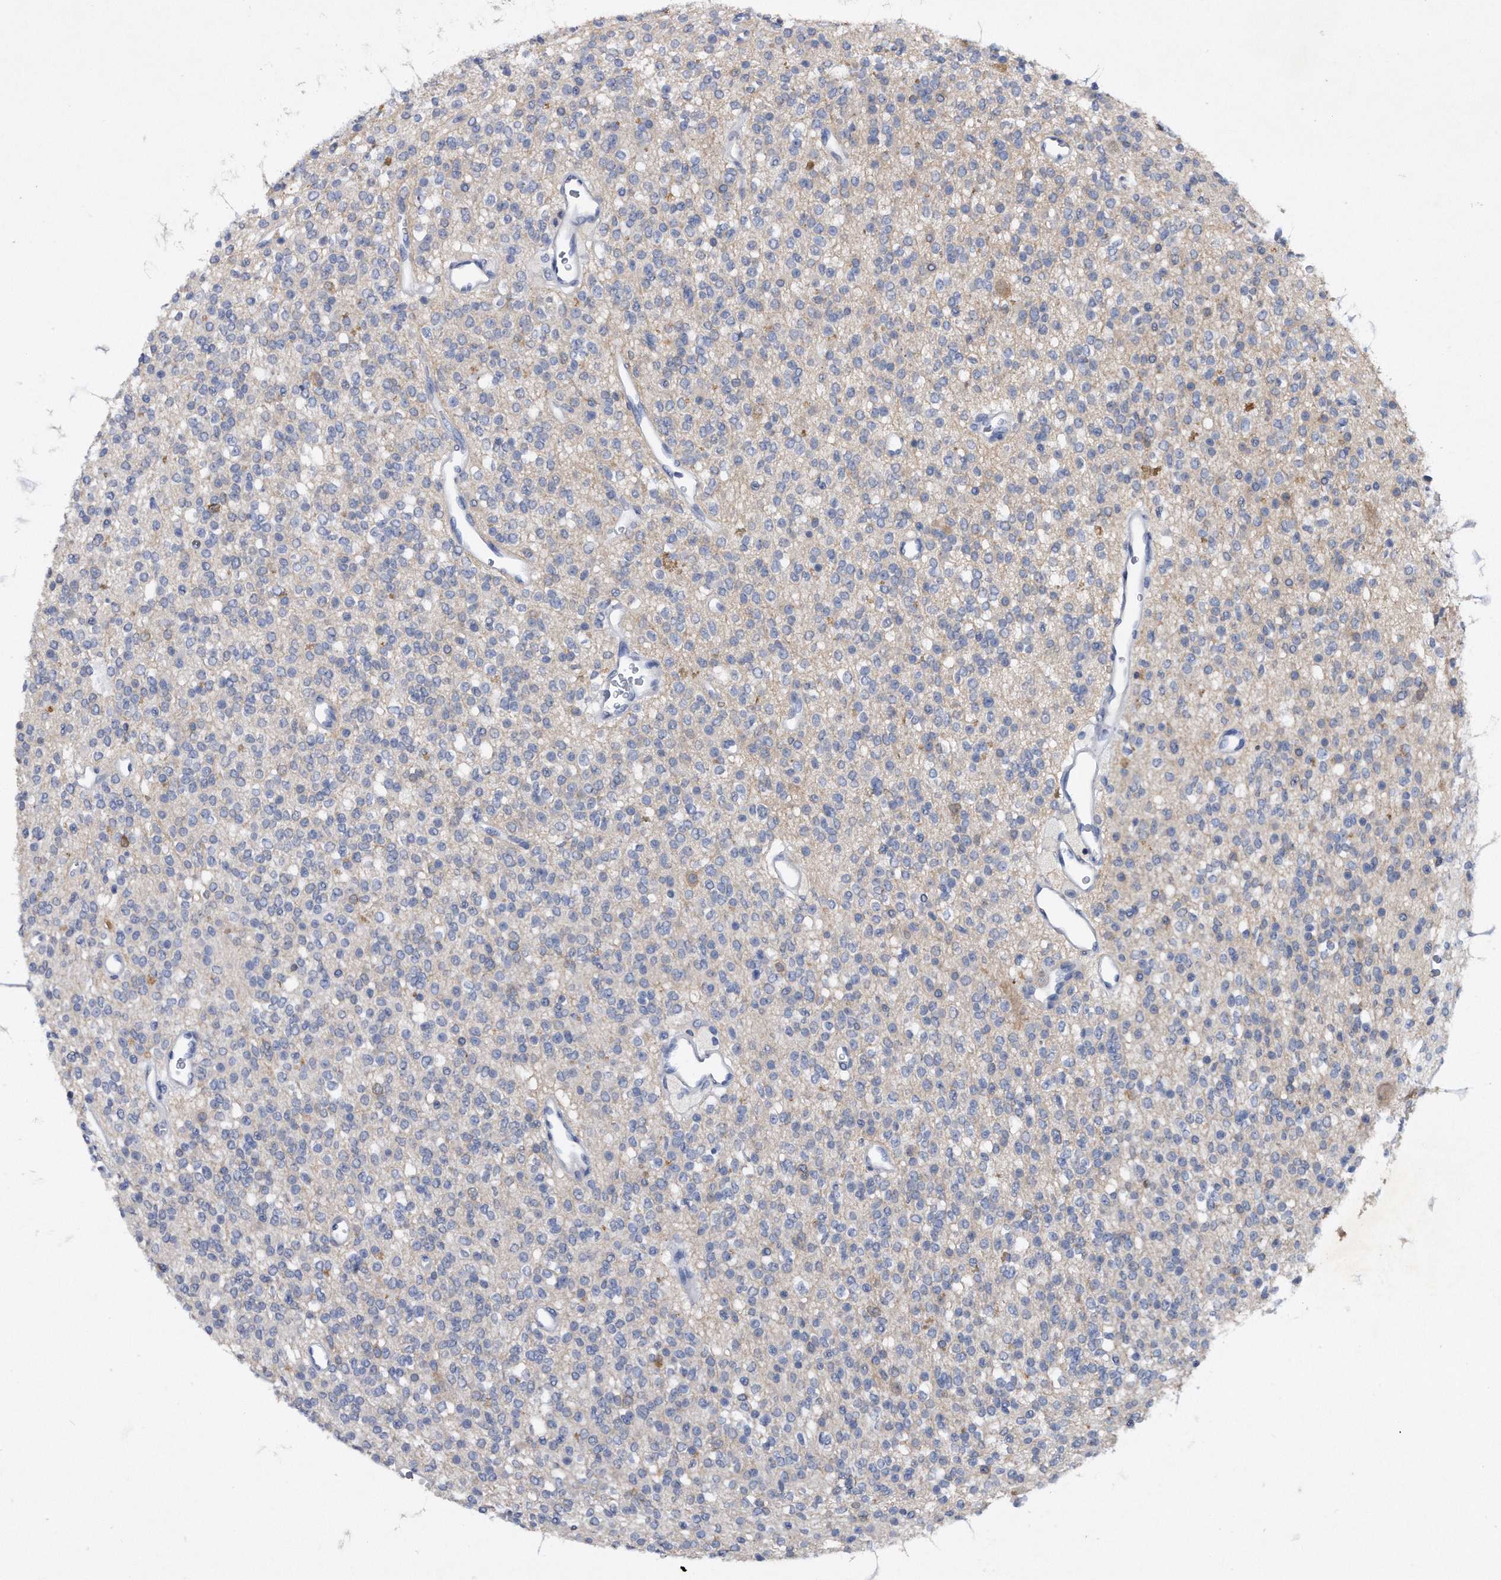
{"staining": {"intensity": "negative", "quantity": "none", "location": "none"}, "tissue": "glioma", "cell_type": "Tumor cells", "image_type": "cancer", "snomed": [{"axis": "morphology", "description": "Glioma, malignant, High grade"}, {"axis": "topography", "description": "Brain"}], "caption": "The histopathology image exhibits no staining of tumor cells in high-grade glioma (malignant).", "gene": "ASNS", "patient": {"sex": "male", "age": 34}}